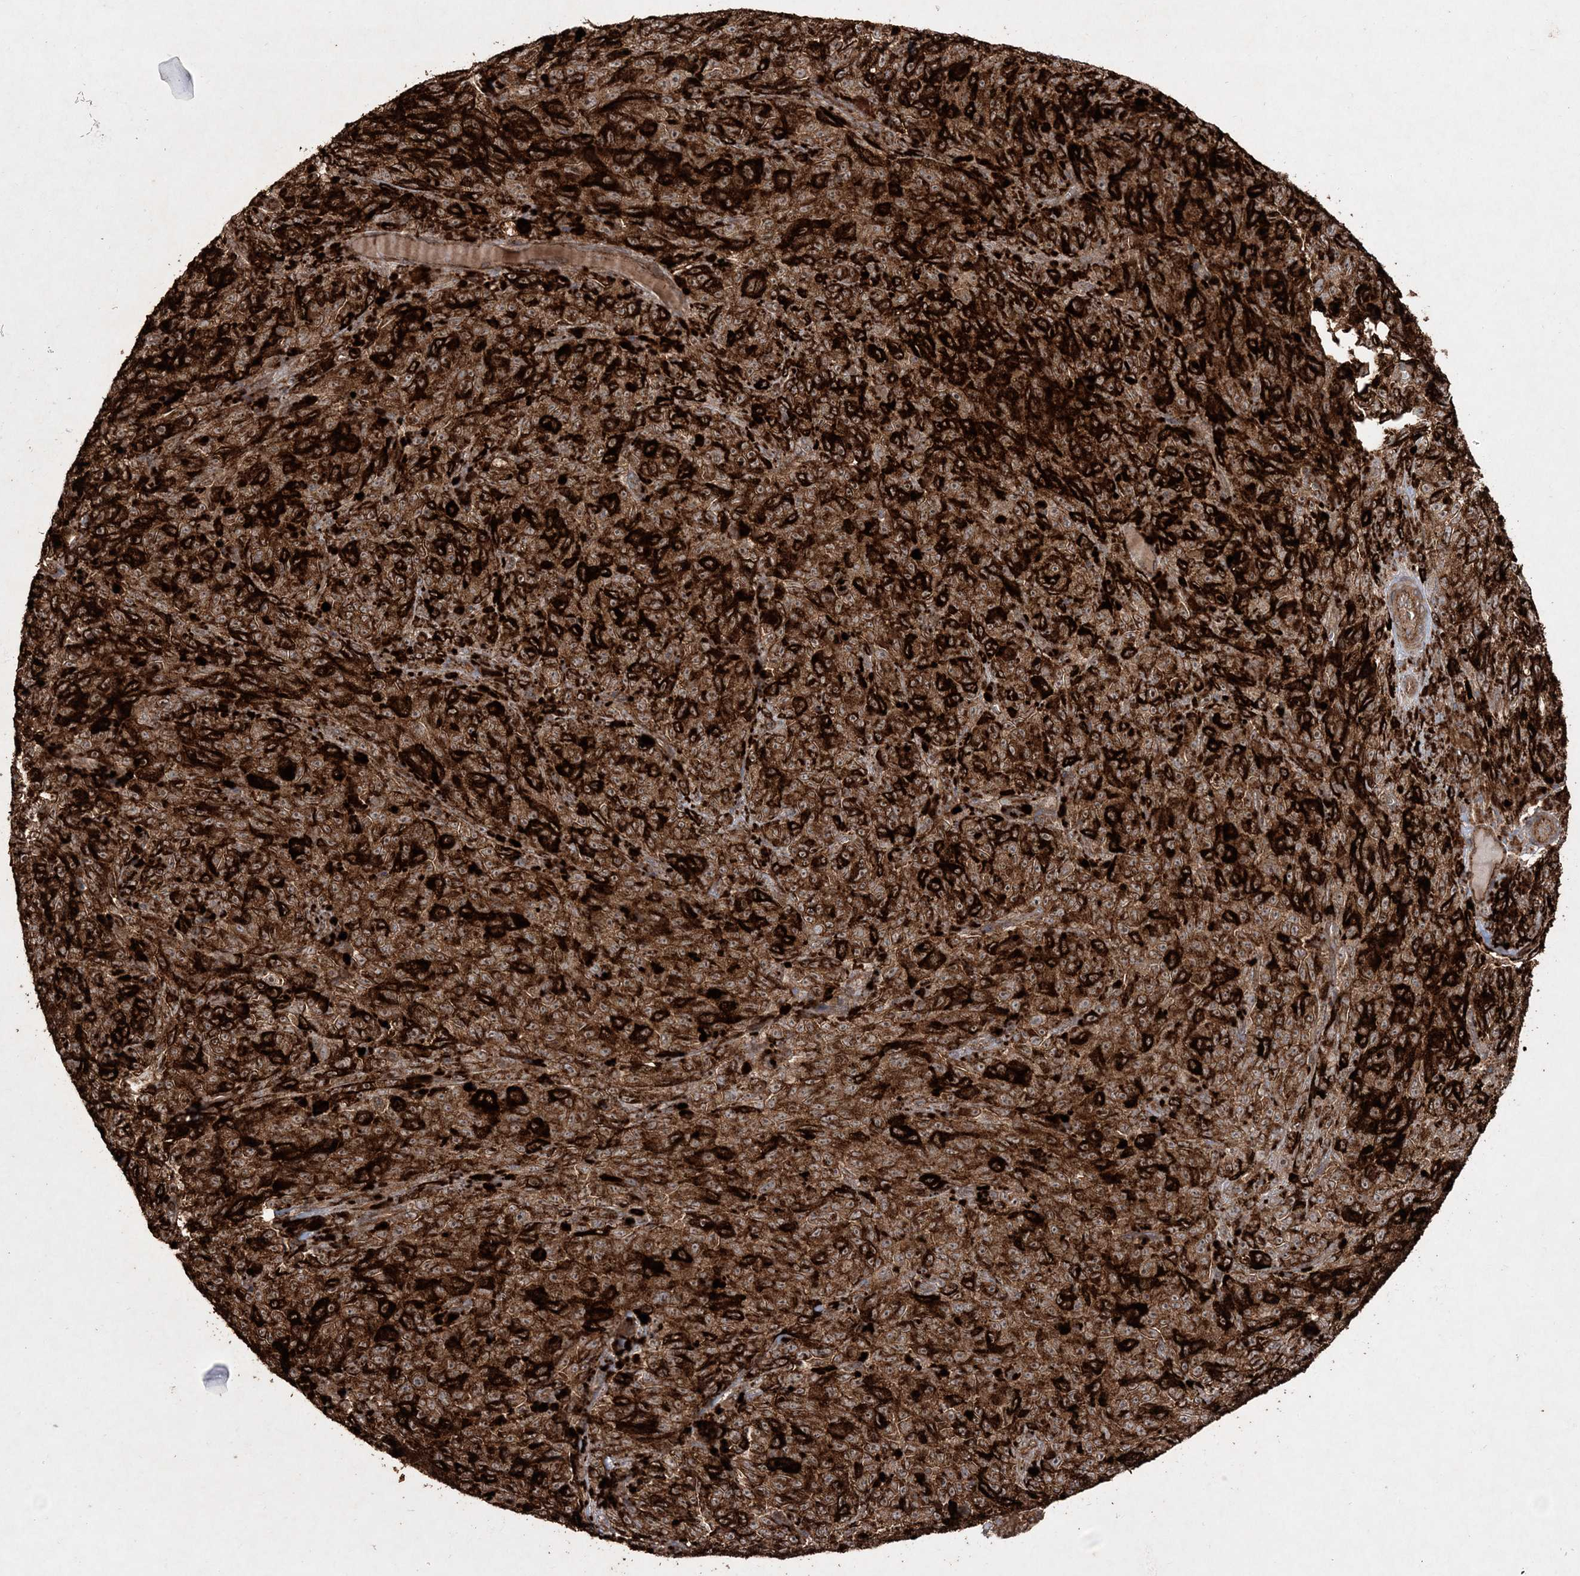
{"staining": {"intensity": "strong", "quantity": ">75%", "location": "cytoplasmic/membranous"}, "tissue": "melanoma", "cell_type": "Tumor cells", "image_type": "cancer", "snomed": [{"axis": "morphology", "description": "Malignant melanoma, NOS"}, {"axis": "topography", "description": "Skin"}], "caption": "Tumor cells exhibit high levels of strong cytoplasmic/membranous positivity in about >75% of cells in malignant melanoma.", "gene": "TTC7A", "patient": {"sex": "female", "age": 82}}